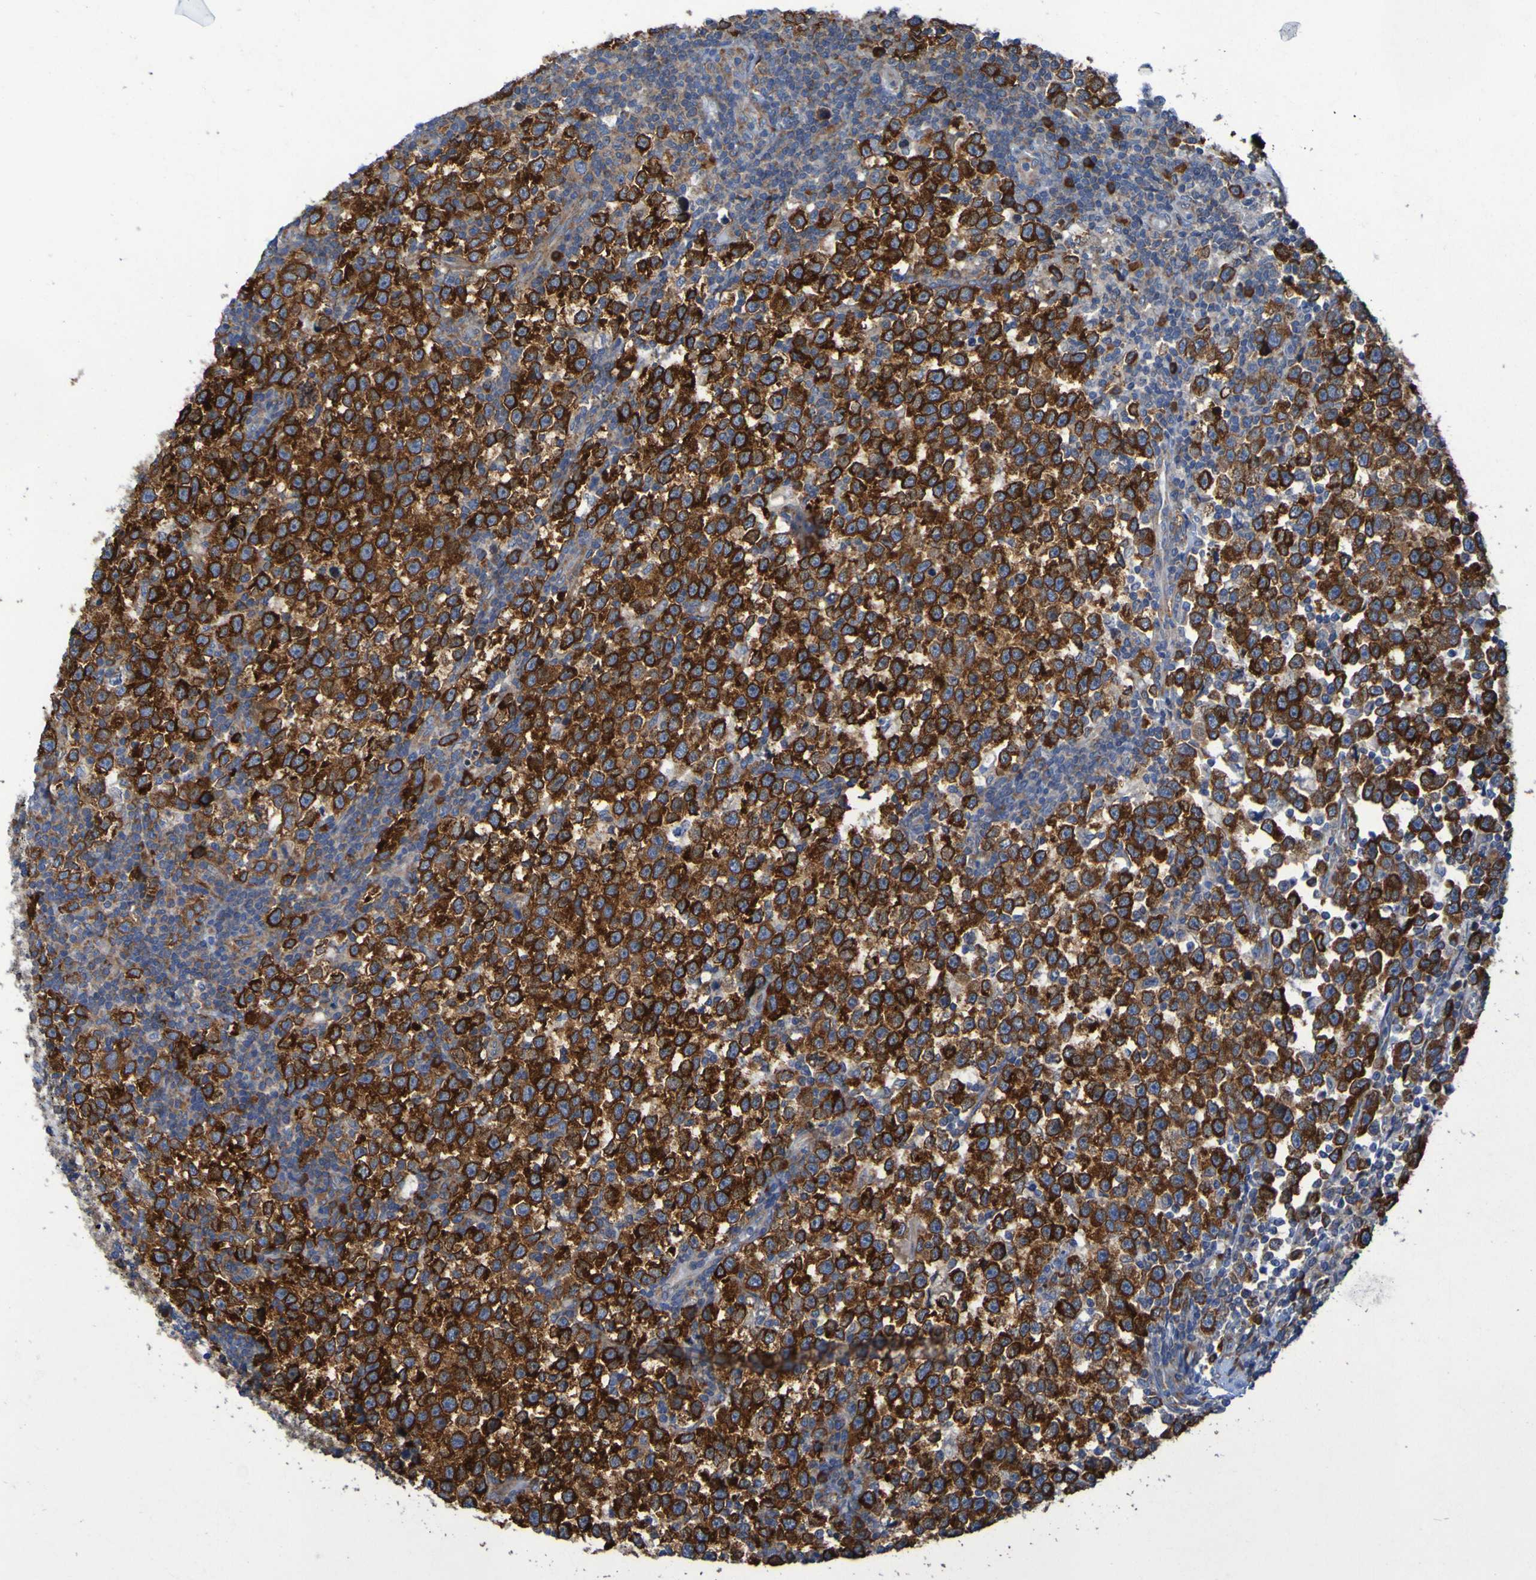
{"staining": {"intensity": "strong", "quantity": ">75%", "location": "cytoplasmic/membranous"}, "tissue": "testis cancer", "cell_type": "Tumor cells", "image_type": "cancer", "snomed": [{"axis": "morphology", "description": "Seminoma, NOS"}, {"axis": "topography", "description": "Testis"}], "caption": "There is high levels of strong cytoplasmic/membranous staining in tumor cells of testis seminoma, as demonstrated by immunohistochemical staining (brown color).", "gene": "FKBP3", "patient": {"sex": "male", "age": 43}}